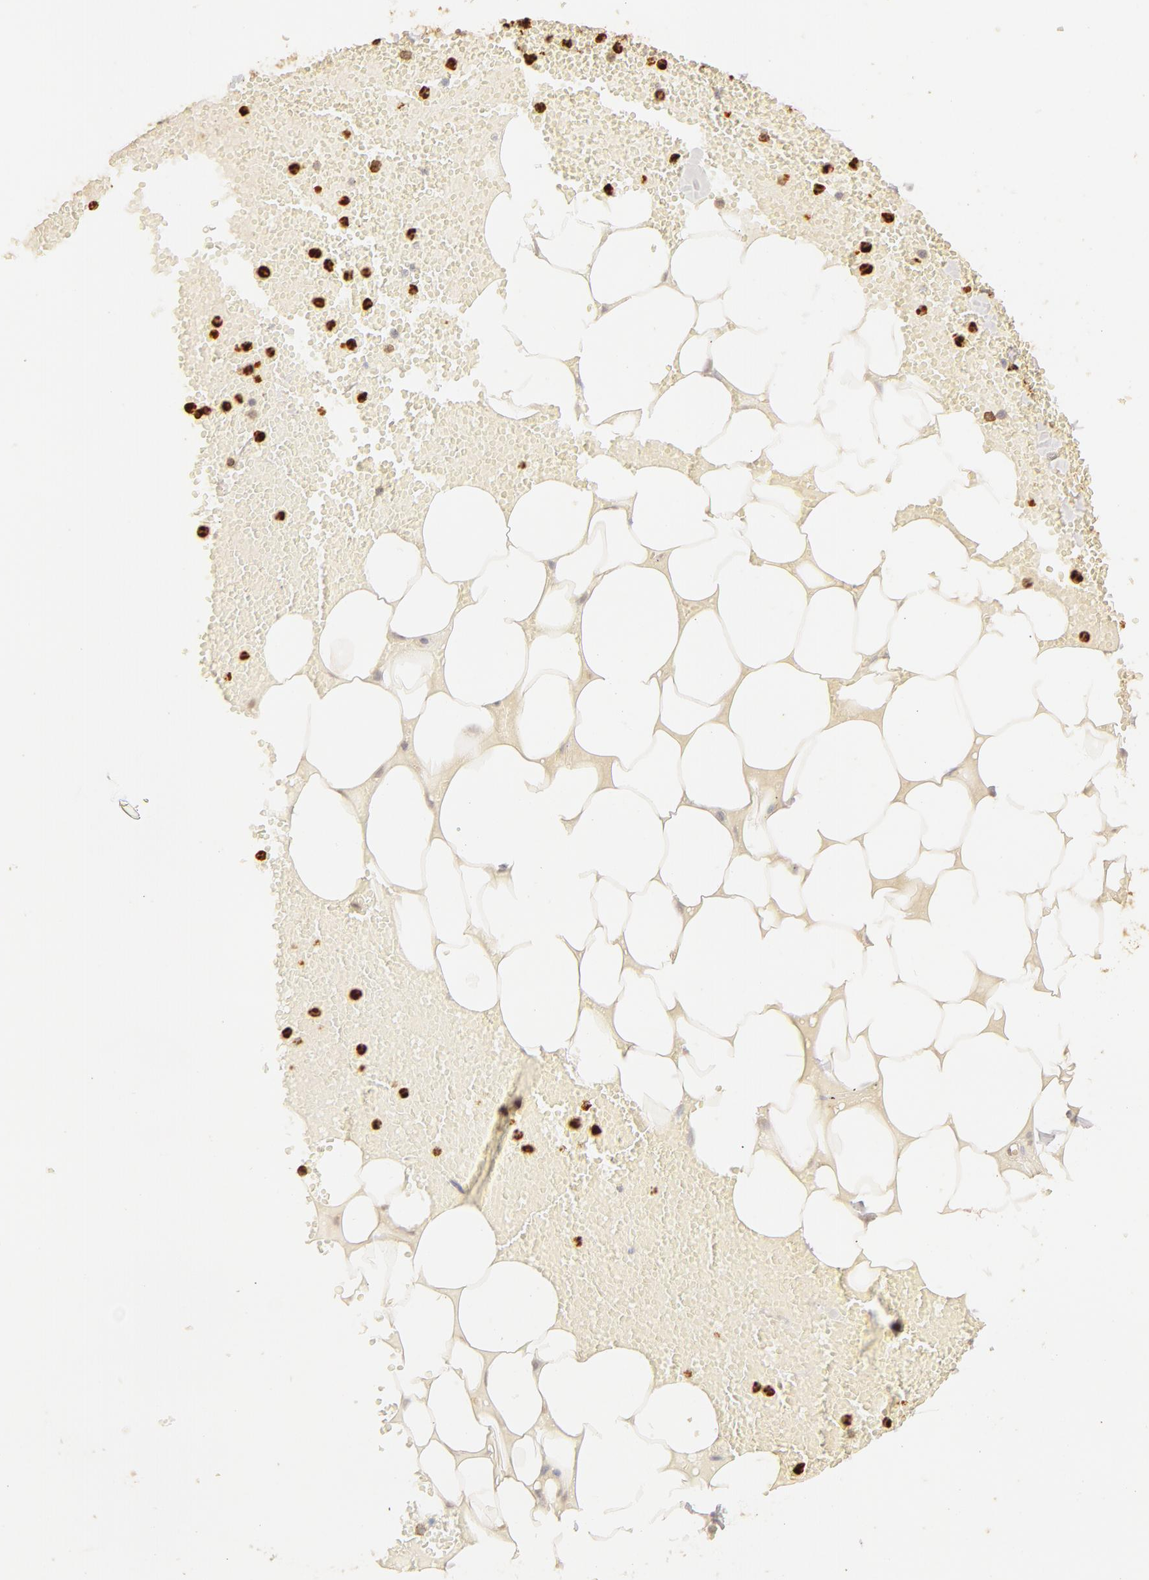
{"staining": {"intensity": "negative", "quantity": "none", "location": "none"}, "tissue": "adipose tissue", "cell_type": "Adipocytes", "image_type": "normal", "snomed": [{"axis": "morphology", "description": "Normal tissue, NOS"}, {"axis": "morphology", "description": "Inflammation, NOS"}, {"axis": "topography", "description": "Lymph node"}, {"axis": "topography", "description": "Peripheral nerve tissue"}], "caption": "Immunohistochemistry (IHC) of benign adipose tissue shows no positivity in adipocytes. (DAB (3,3'-diaminobenzidine) immunohistochemistry, high magnification).", "gene": "C1R", "patient": {"sex": "male", "age": 52}}